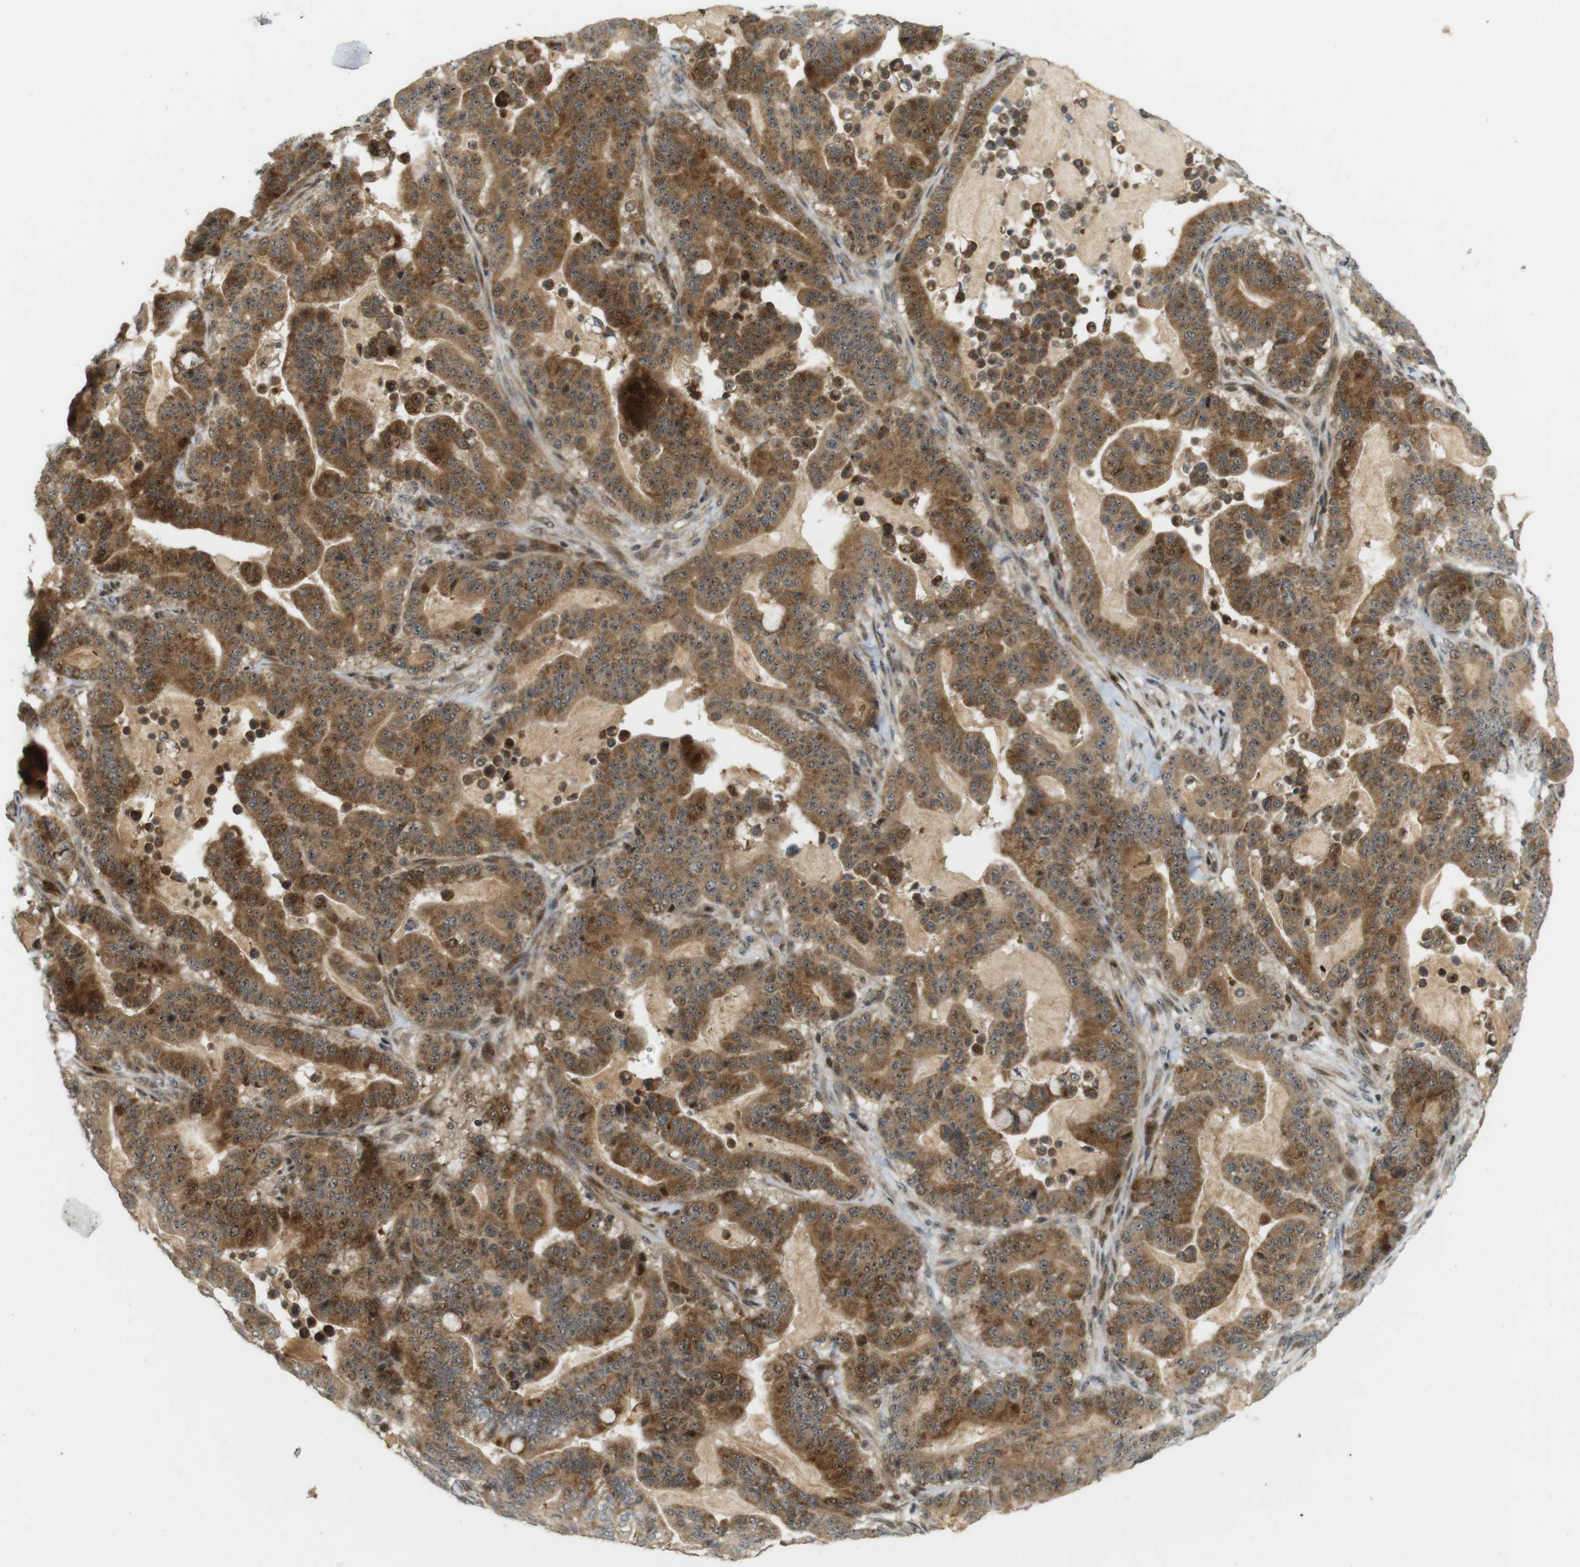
{"staining": {"intensity": "moderate", "quantity": ">75%", "location": "cytoplasmic/membranous,nuclear"}, "tissue": "pancreatic cancer", "cell_type": "Tumor cells", "image_type": "cancer", "snomed": [{"axis": "morphology", "description": "Adenocarcinoma, NOS"}, {"axis": "topography", "description": "Pancreas"}], "caption": "A histopathology image of pancreatic cancer stained for a protein shows moderate cytoplasmic/membranous and nuclear brown staining in tumor cells. (brown staining indicates protein expression, while blue staining denotes nuclei).", "gene": "TMX3", "patient": {"sex": "male", "age": 63}}